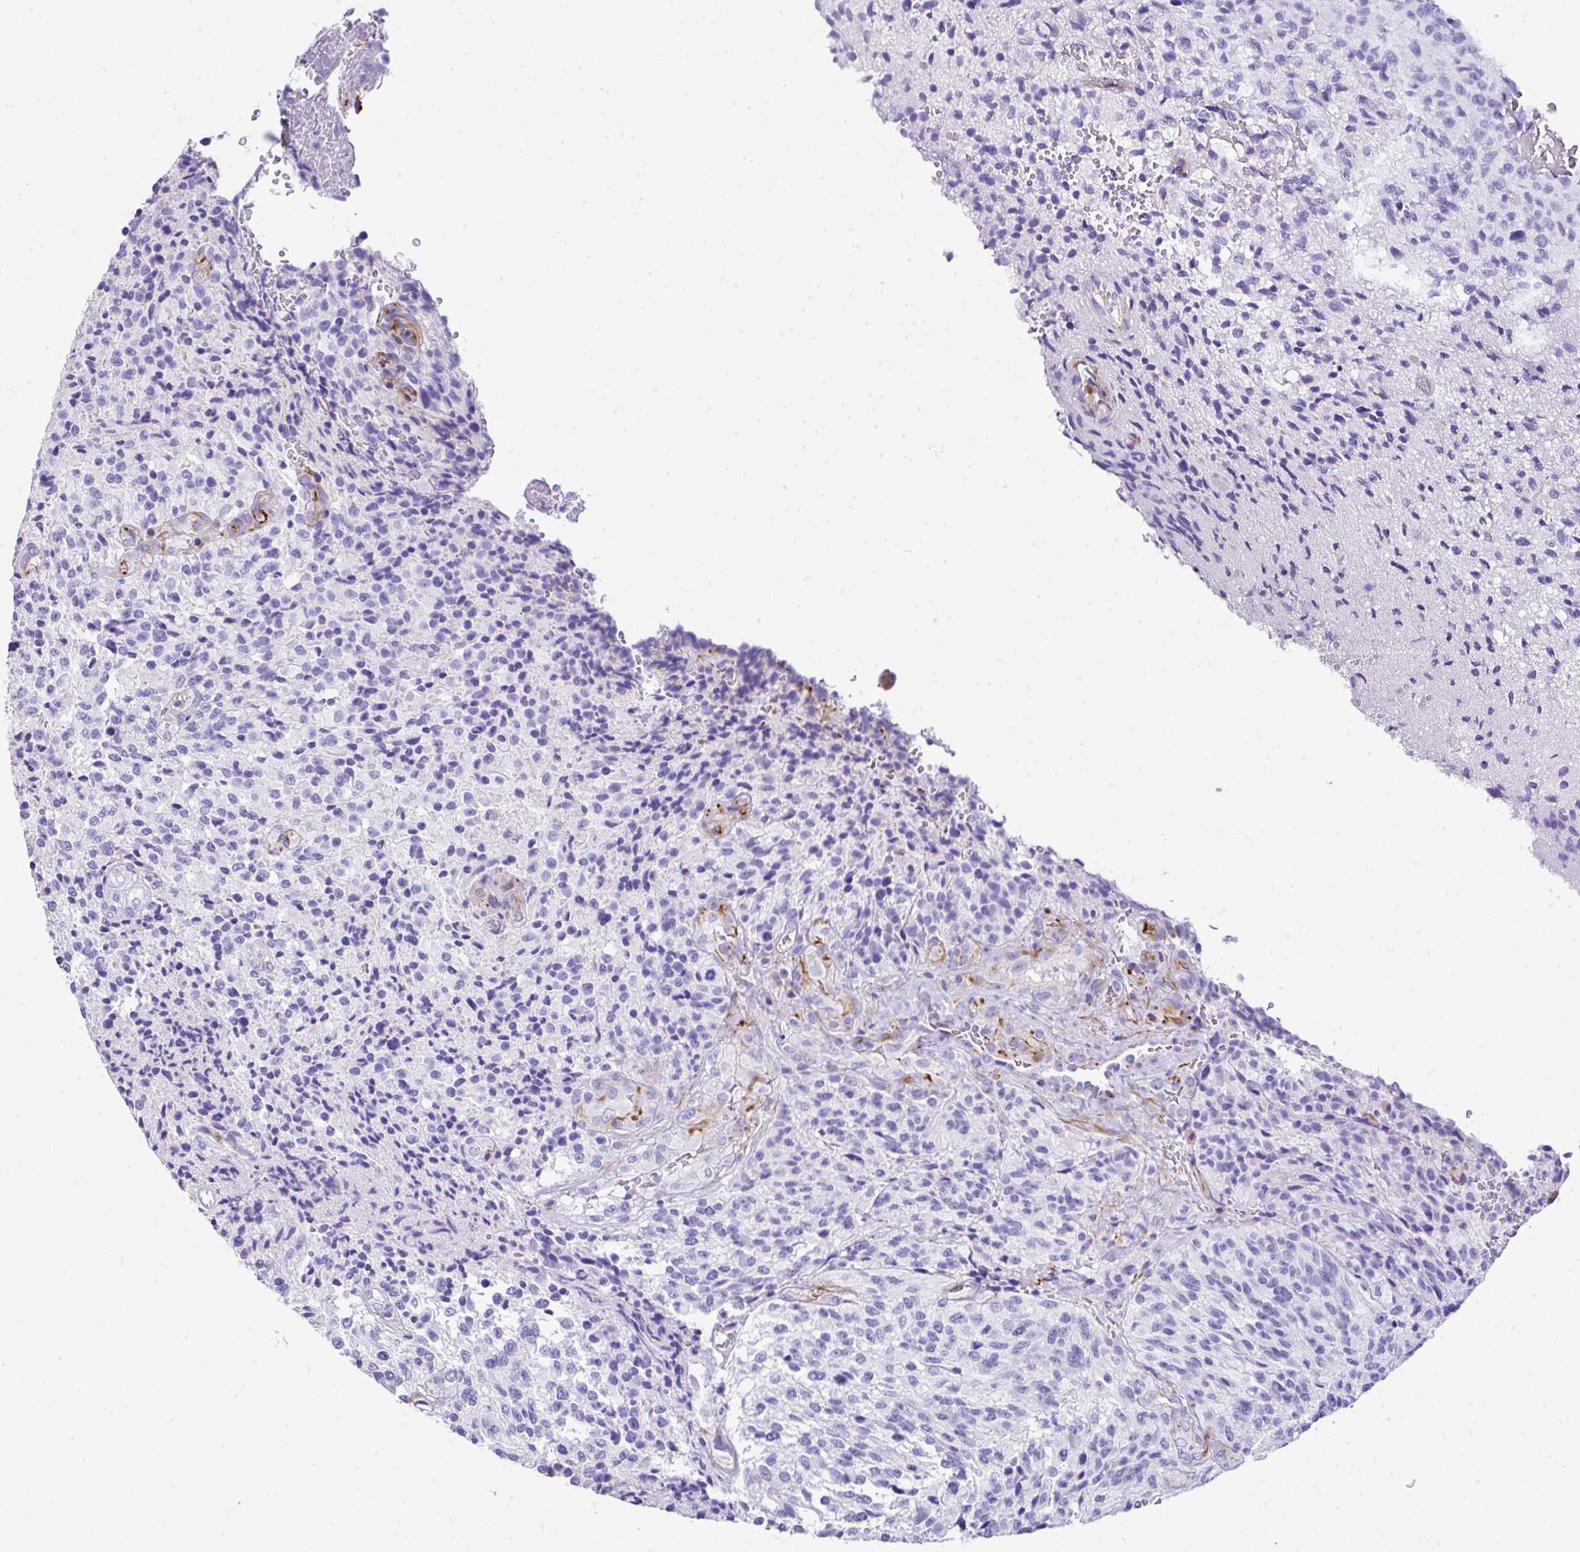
{"staining": {"intensity": "negative", "quantity": "none", "location": "none"}, "tissue": "glioma", "cell_type": "Tumor cells", "image_type": "cancer", "snomed": [{"axis": "morphology", "description": "Normal tissue, NOS"}, {"axis": "morphology", "description": "Glioma, malignant, High grade"}, {"axis": "topography", "description": "Cerebral cortex"}], "caption": "Protein analysis of malignant high-grade glioma reveals no significant staining in tumor cells.", "gene": "DEPDC5", "patient": {"sex": "male", "age": 56}}